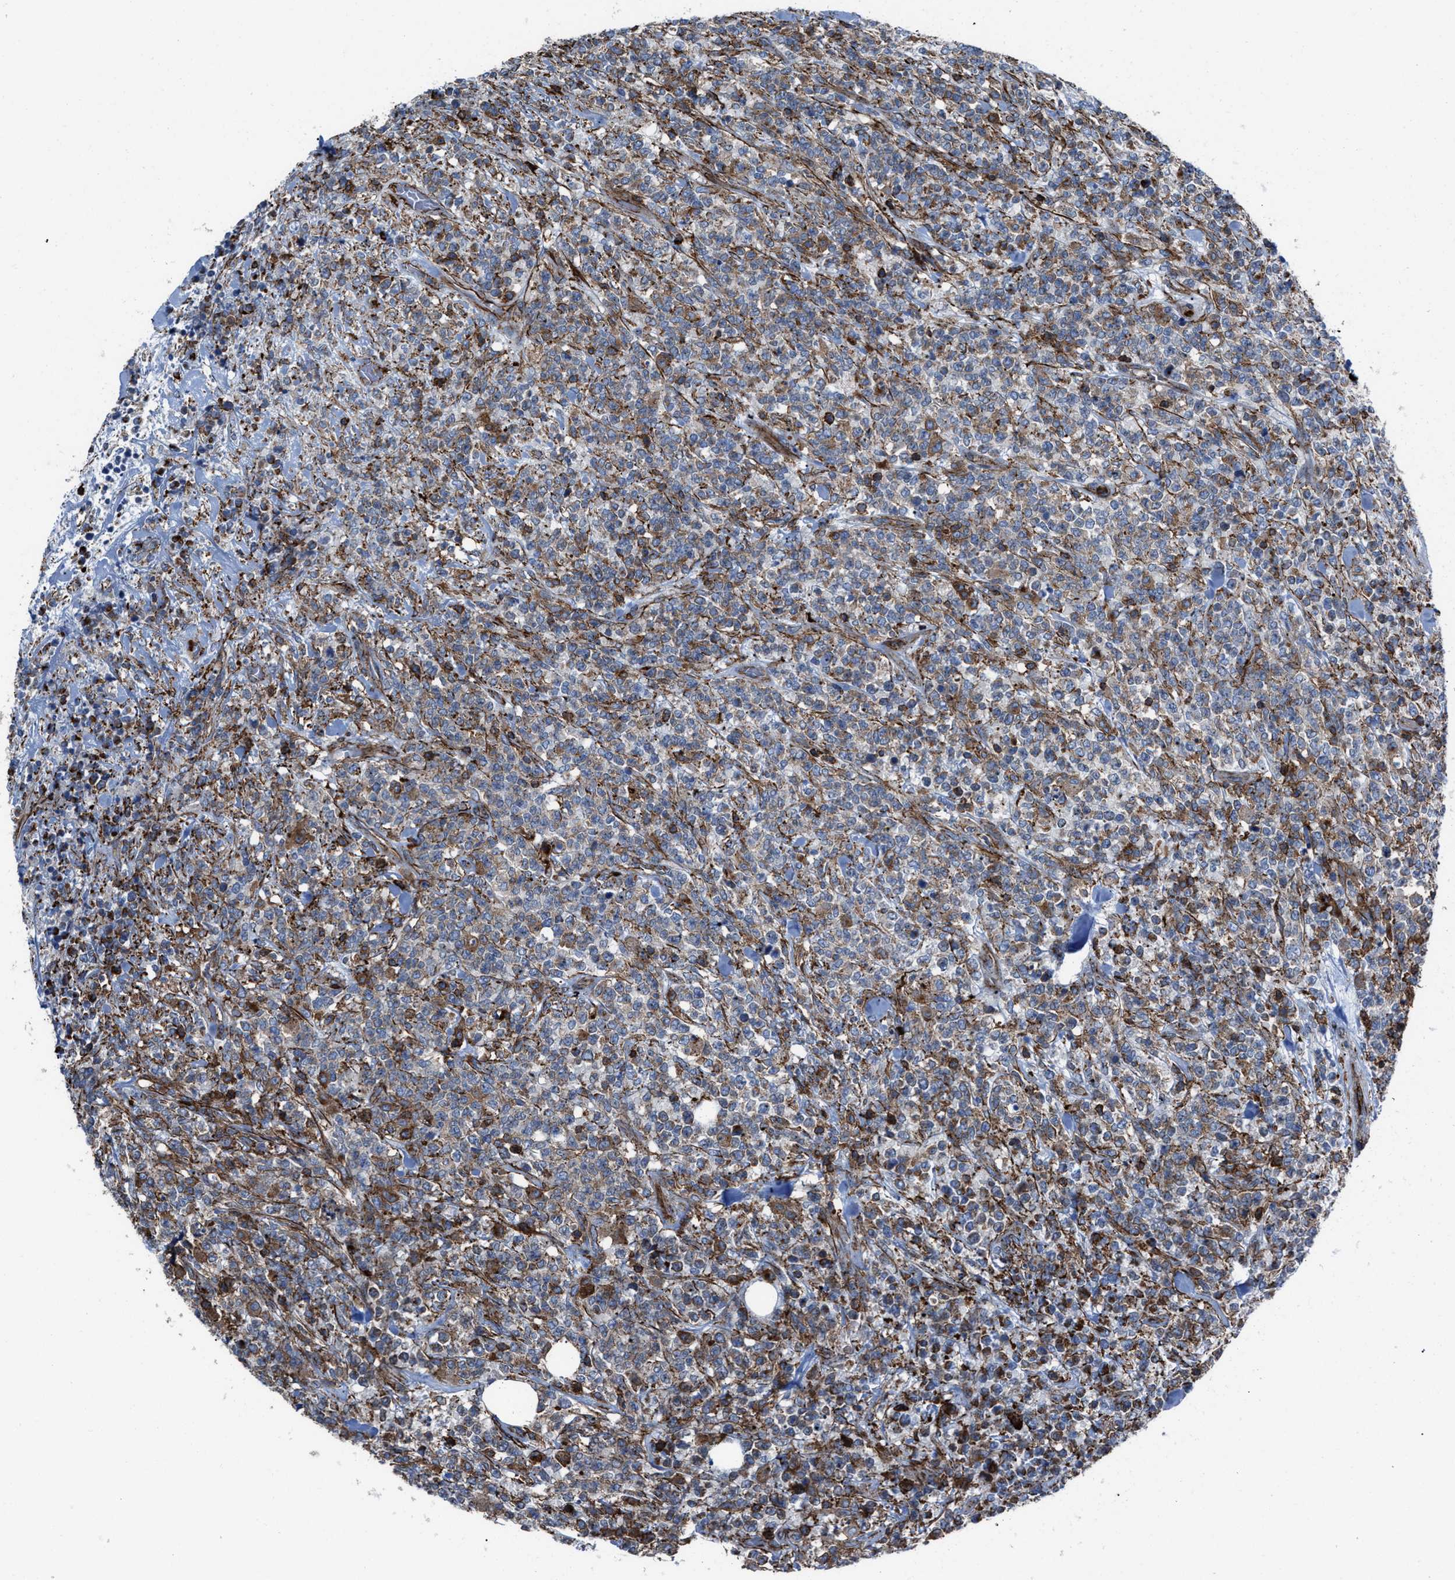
{"staining": {"intensity": "weak", "quantity": "25%-75%", "location": "cytoplasmic/membranous"}, "tissue": "lymphoma", "cell_type": "Tumor cells", "image_type": "cancer", "snomed": [{"axis": "morphology", "description": "Malignant lymphoma, non-Hodgkin's type, High grade"}, {"axis": "topography", "description": "Soft tissue"}], "caption": "Immunohistochemistry (IHC) (DAB (3,3'-diaminobenzidine)) staining of human high-grade malignant lymphoma, non-Hodgkin's type exhibits weak cytoplasmic/membranous protein staining in approximately 25%-75% of tumor cells. (DAB (3,3'-diaminobenzidine) IHC with brightfield microscopy, high magnification).", "gene": "AGPAT2", "patient": {"sex": "male", "age": 18}}